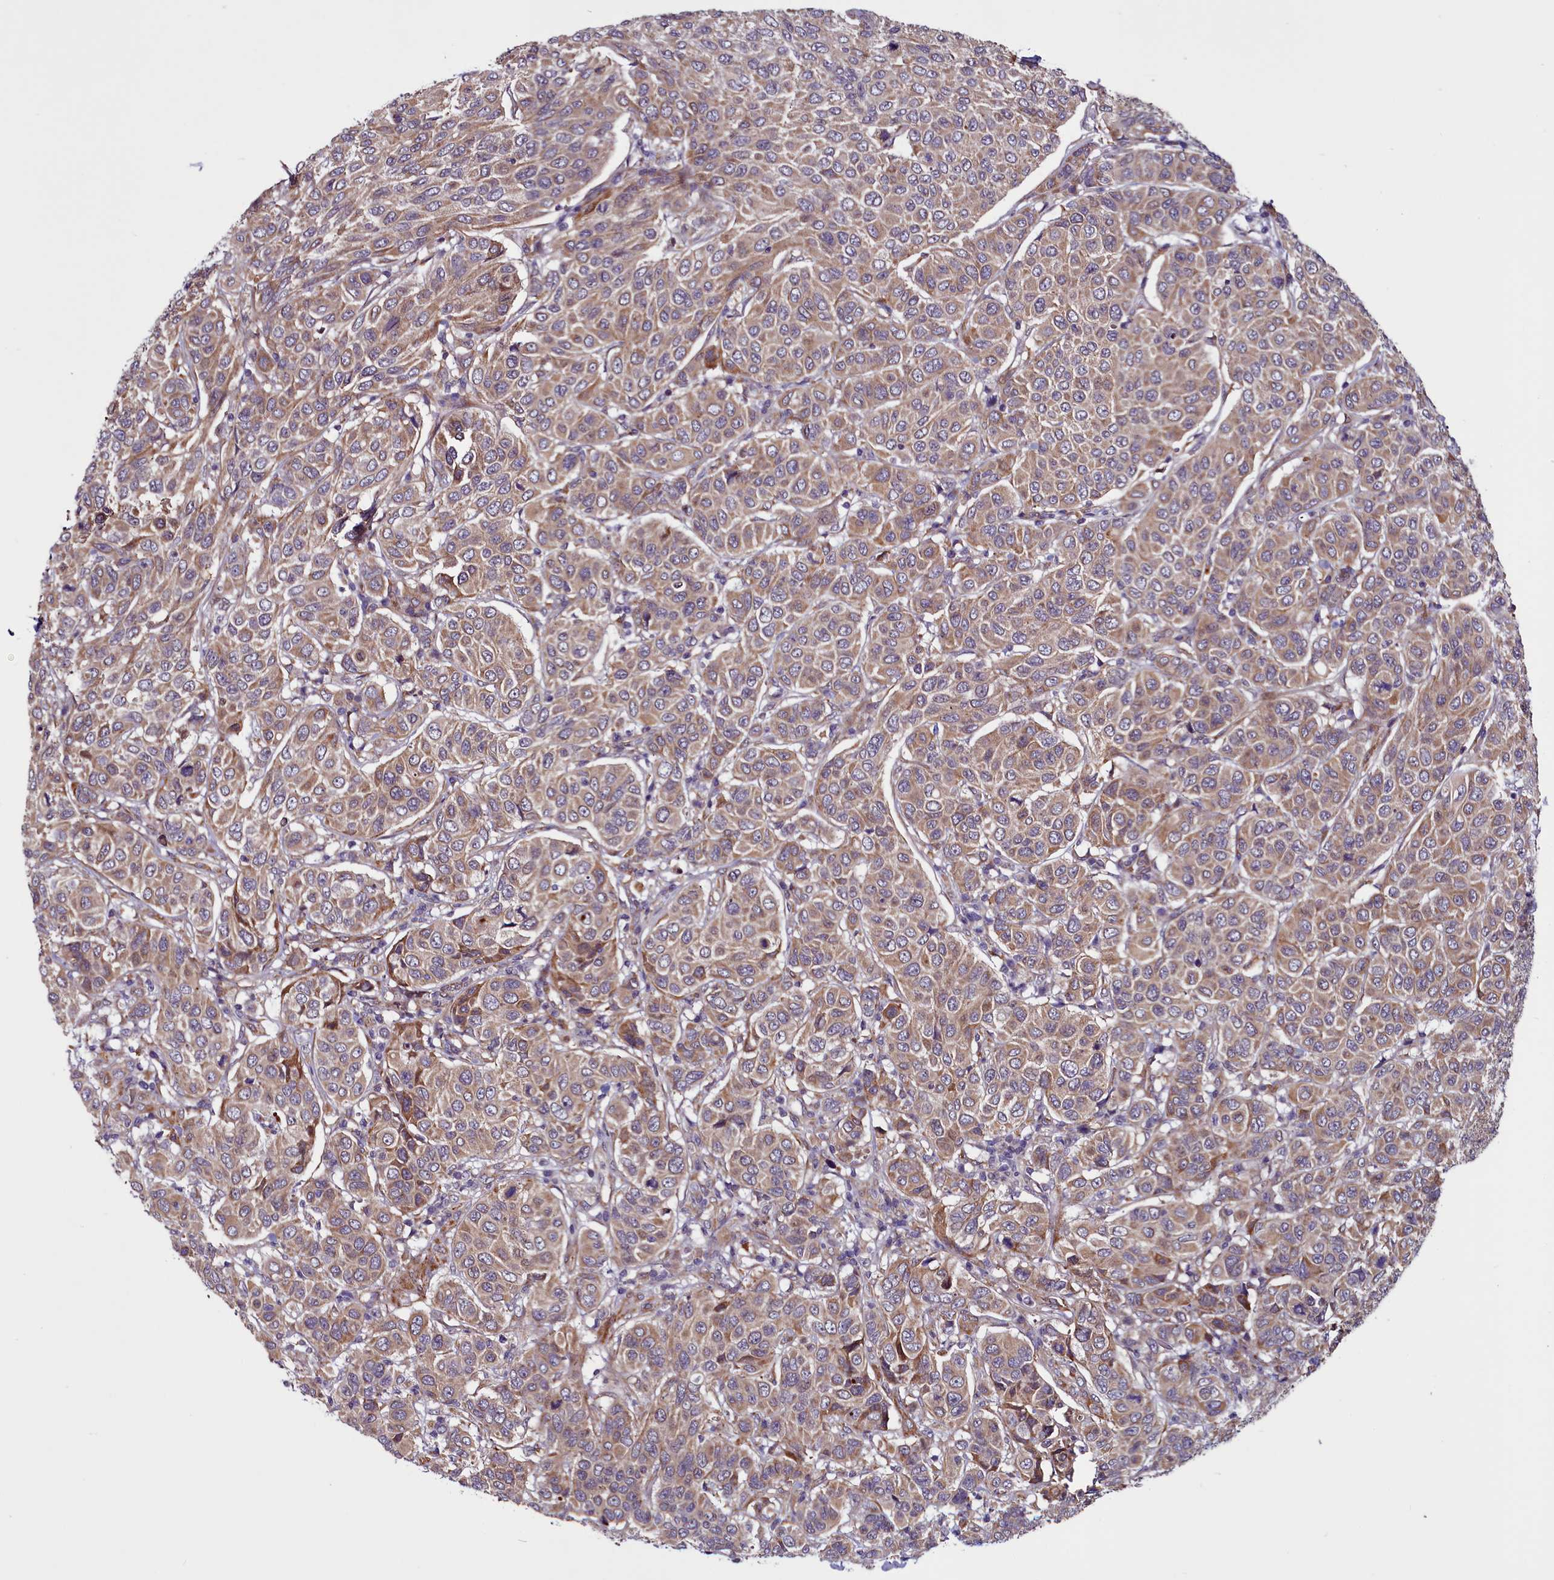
{"staining": {"intensity": "moderate", "quantity": ">75%", "location": "cytoplasmic/membranous"}, "tissue": "breast cancer", "cell_type": "Tumor cells", "image_type": "cancer", "snomed": [{"axis": "morphology", "description": "Duct carcinoma"}, {"axis": "topography", "description": "Breast"}], "caption": "About >75% of tumor cells in human intraductal carcinoma (breast) show moderate cytoplasmic/membranous protein staining as visualized by brown immunohistochemical staining.", "gene": "MCRIP1", "patient": {"sex": "female", "age": 55}}